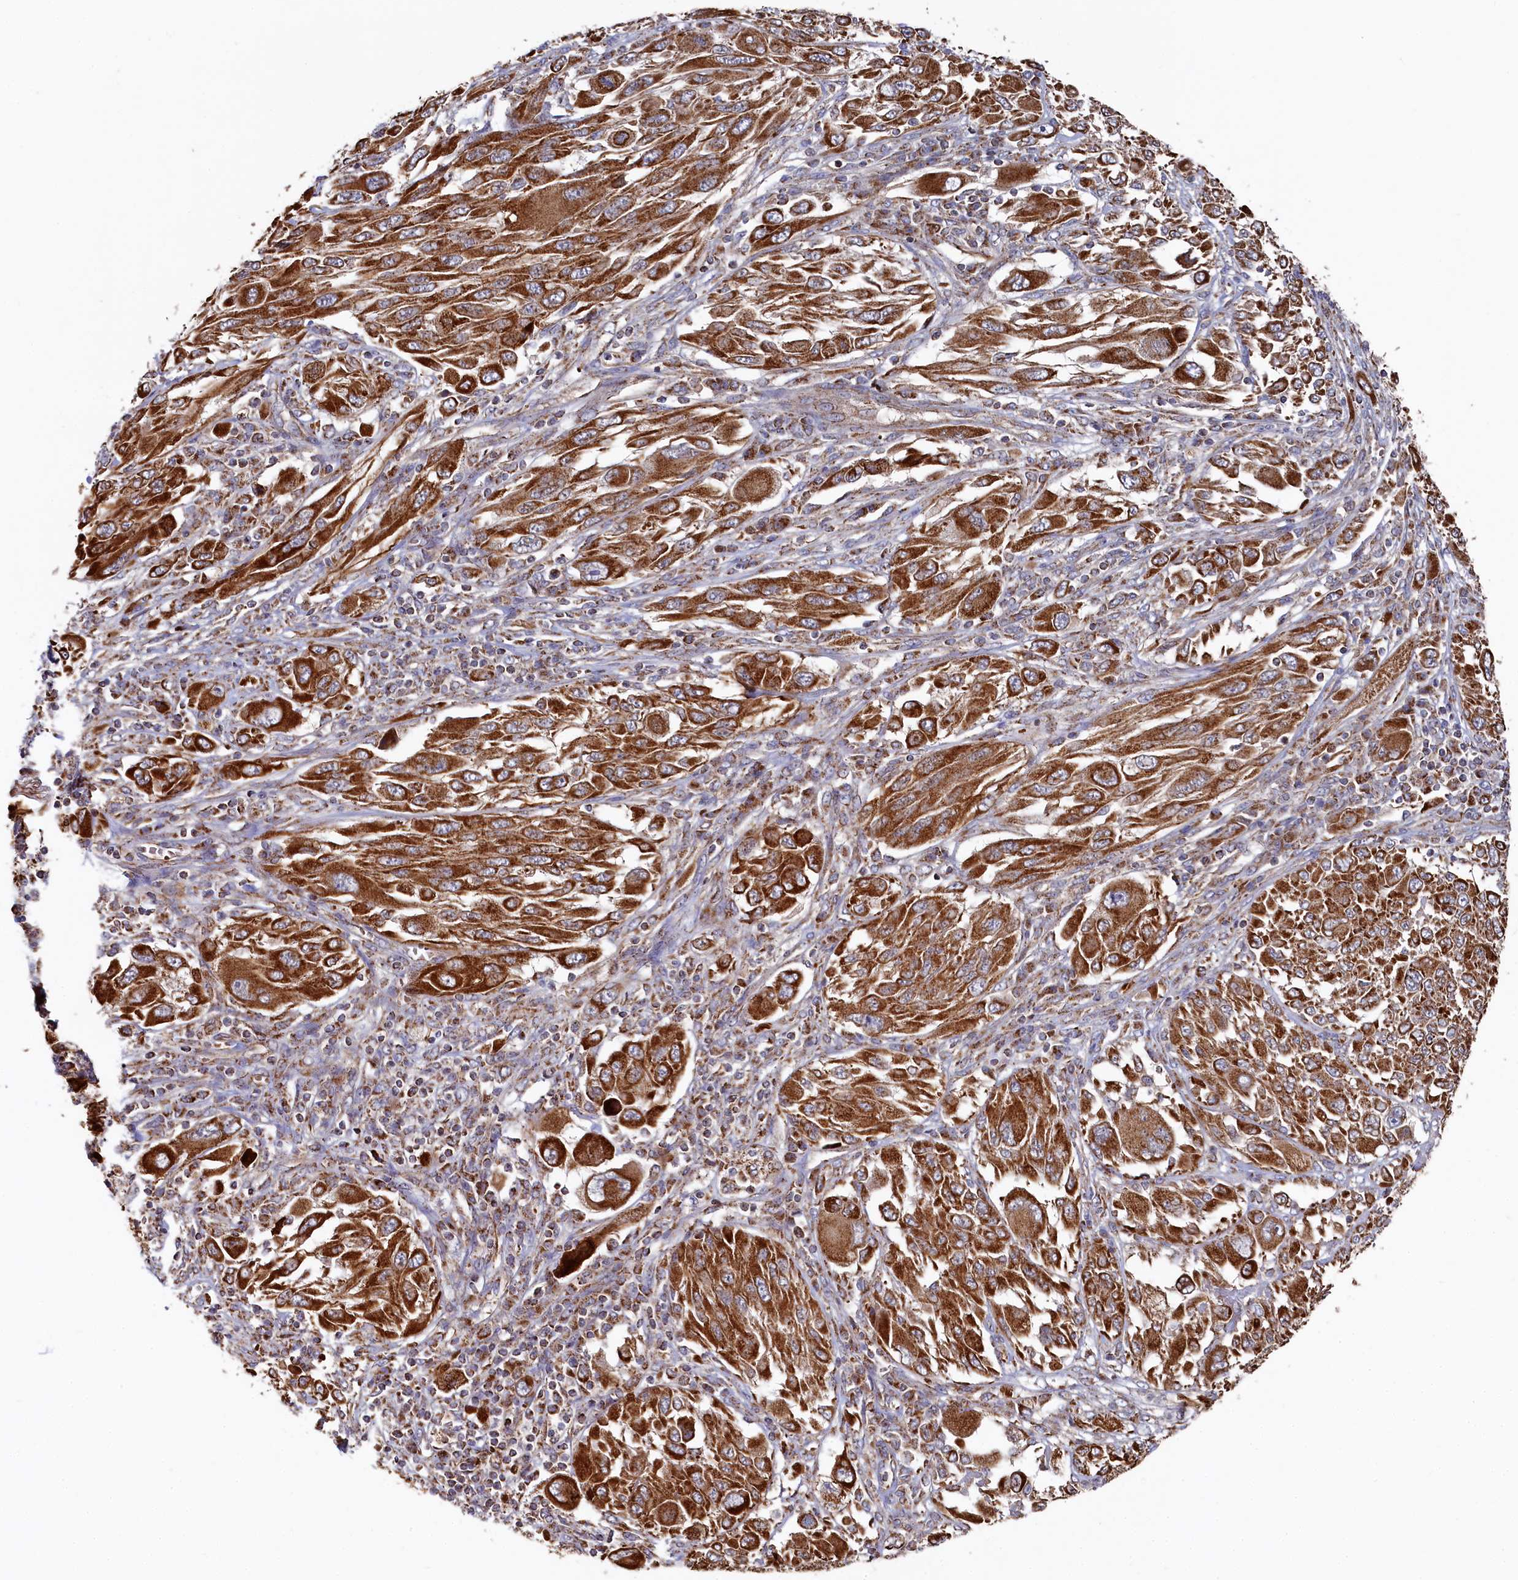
{"staining": {"intensity": "strong", "quantity": ">75%", "location": "cytoplasmic/membranous"}, "tissue": "melanoma", "cell_type": "Tumor cells", "image_type": "cancer", "snomed": [{"axis": "morphology", "description": "Malignant melanoma, NOS"}, {"axis": "topography", "description": "Skin"}], "caption": "A photomicrograph showing strong cytoplasmic/membranous positivity in about >75% of tumor cells in melanoma, as visualized by brown immunohistochemical staining.", "gene": "HAUS2", "patient": {"sex": "female", "age": 91}}